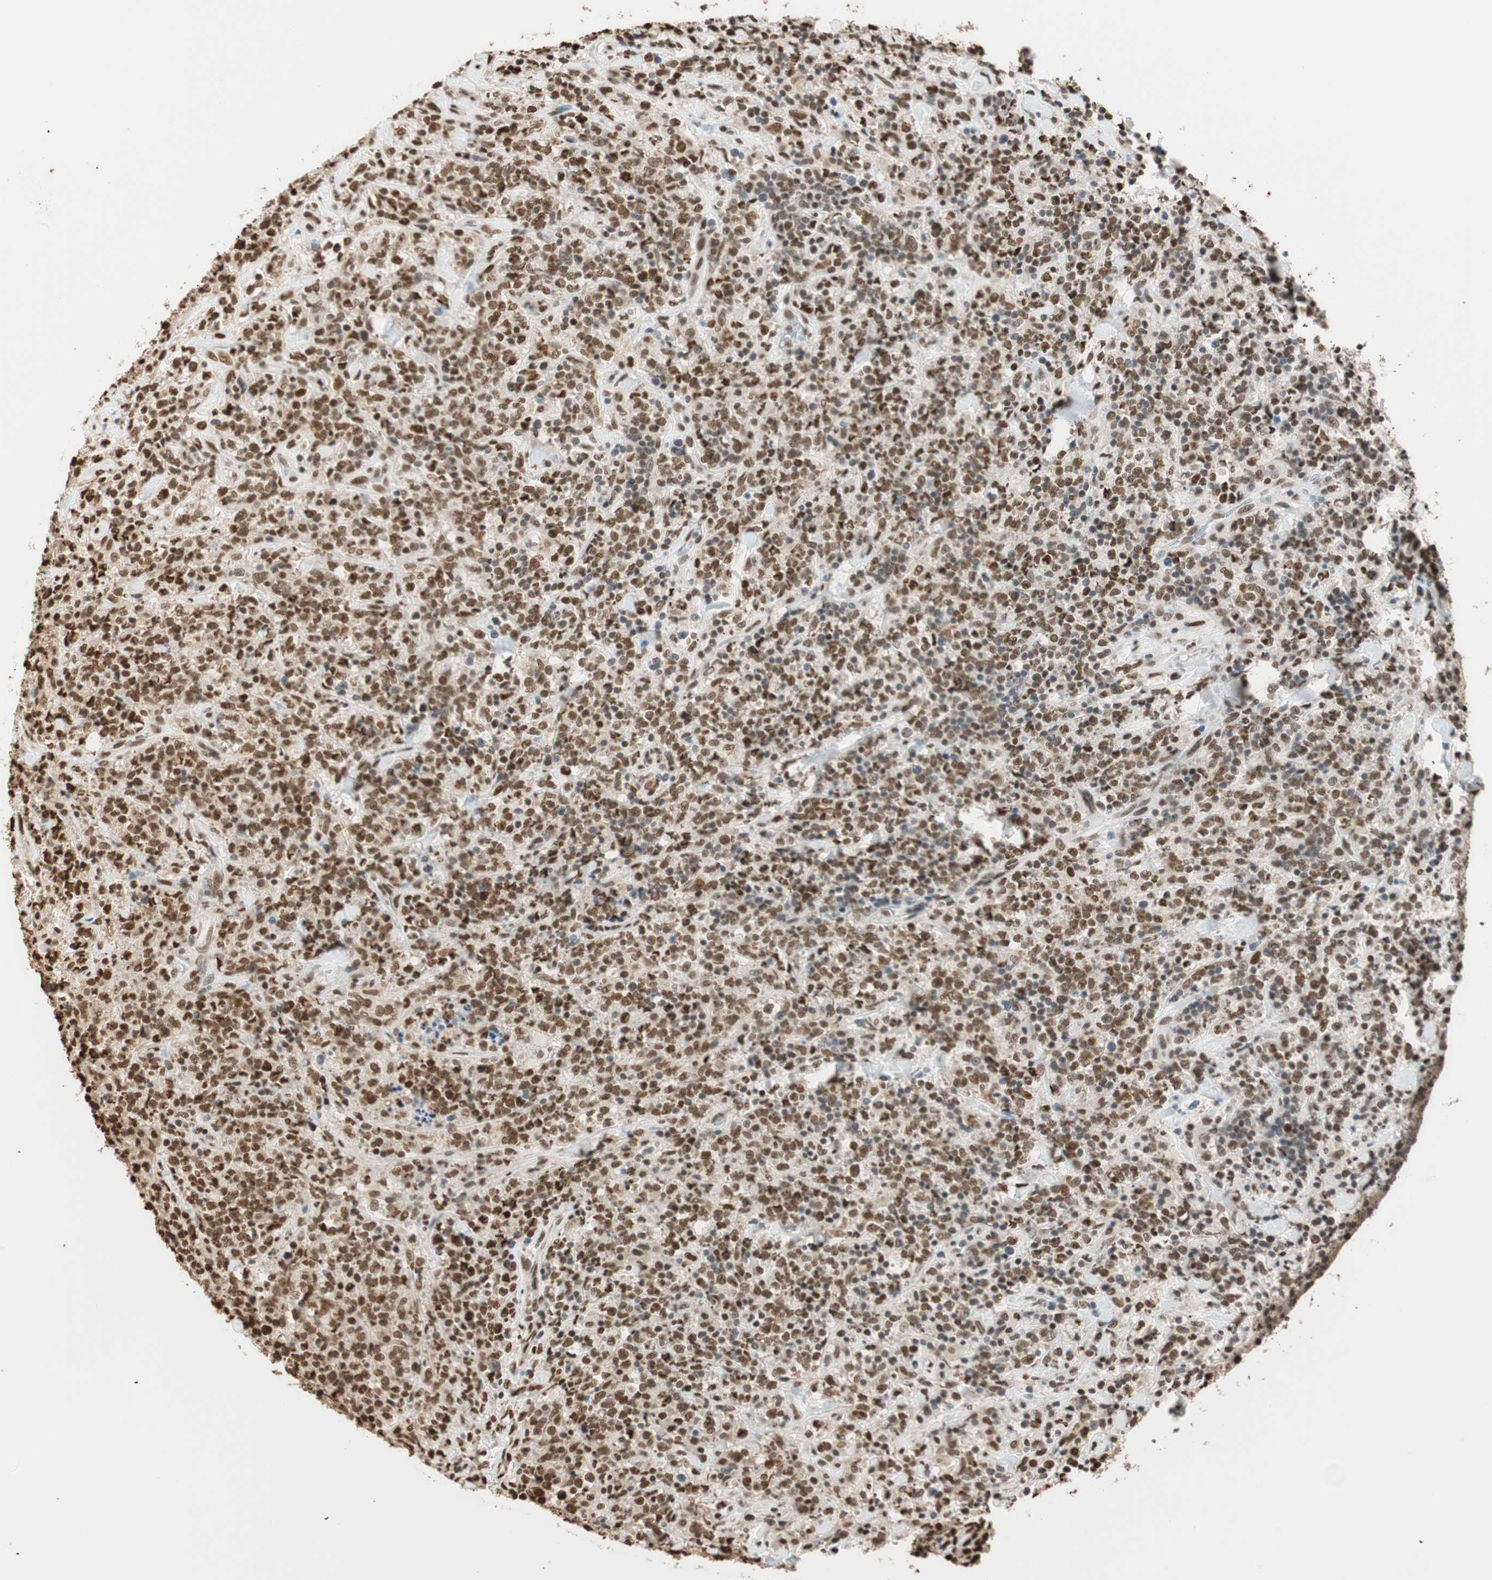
{"staining": {"intensity": "strong", "quantity": "25%-75%", "location": "nuclear"}, "tissue": "lymphoma", "cell_type": "Tumor cells", "image_type": "cancer", "snomed": [{"axis": "morphology", "description": "Malignant lymphoma, non-Hodgkin's type, High grade"}, {"axis": "topography", "description": "Soft tissue"}], "caption": "Protein expression analysis of lymphoma displays strong nuclear positivity in approximately 25%-75% of tumor cells. The staining was performed using DAB, with brown indicating positive protein expression. Nuclei are stained blue with hematoxylin.", "gene": "FANCG", "patient": {"sex": "male", "age": 18}}